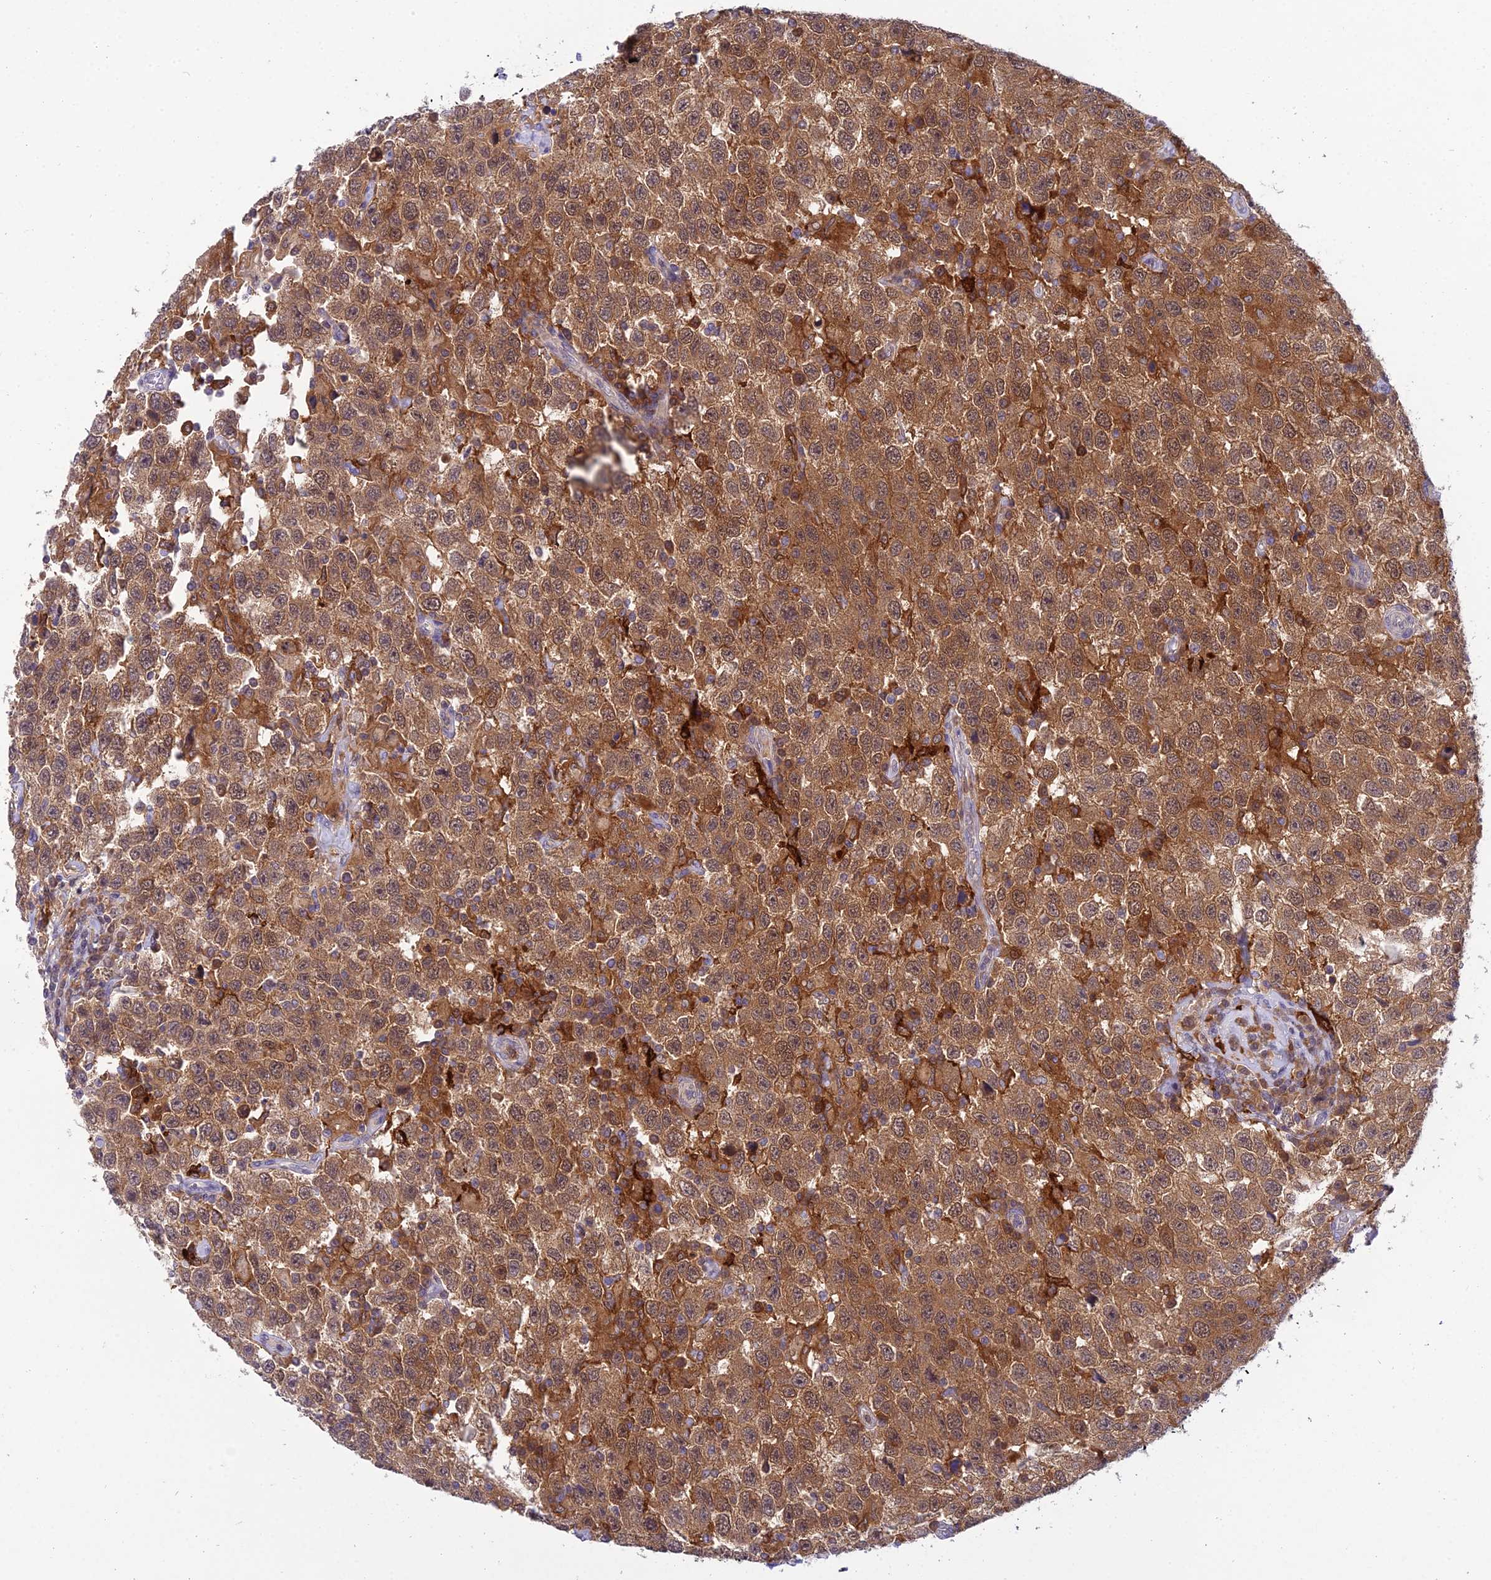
{"staining": {"intensity": "moderate", "quantity": ">75%", "location": "cytoplasmic/membranous"}, "tissue": "testis cancer", "cell_type": "Tumor cells", "image_type": "cancer", "snomed": [{"axis": "morphology", "description": "Seminoma, NOS"}, {"axis": "topography", "description": "Testis"}], "caption": "Protein expression analysis of testis seminoma reveals moderate cytoplasmic/membranous expression in approximately >75% of tumor cells. (Brightfield microscopy of DAB IHC at high magnification).", "gene": "UBE2G1", "patient": {"sex": "male", "age": 41}}